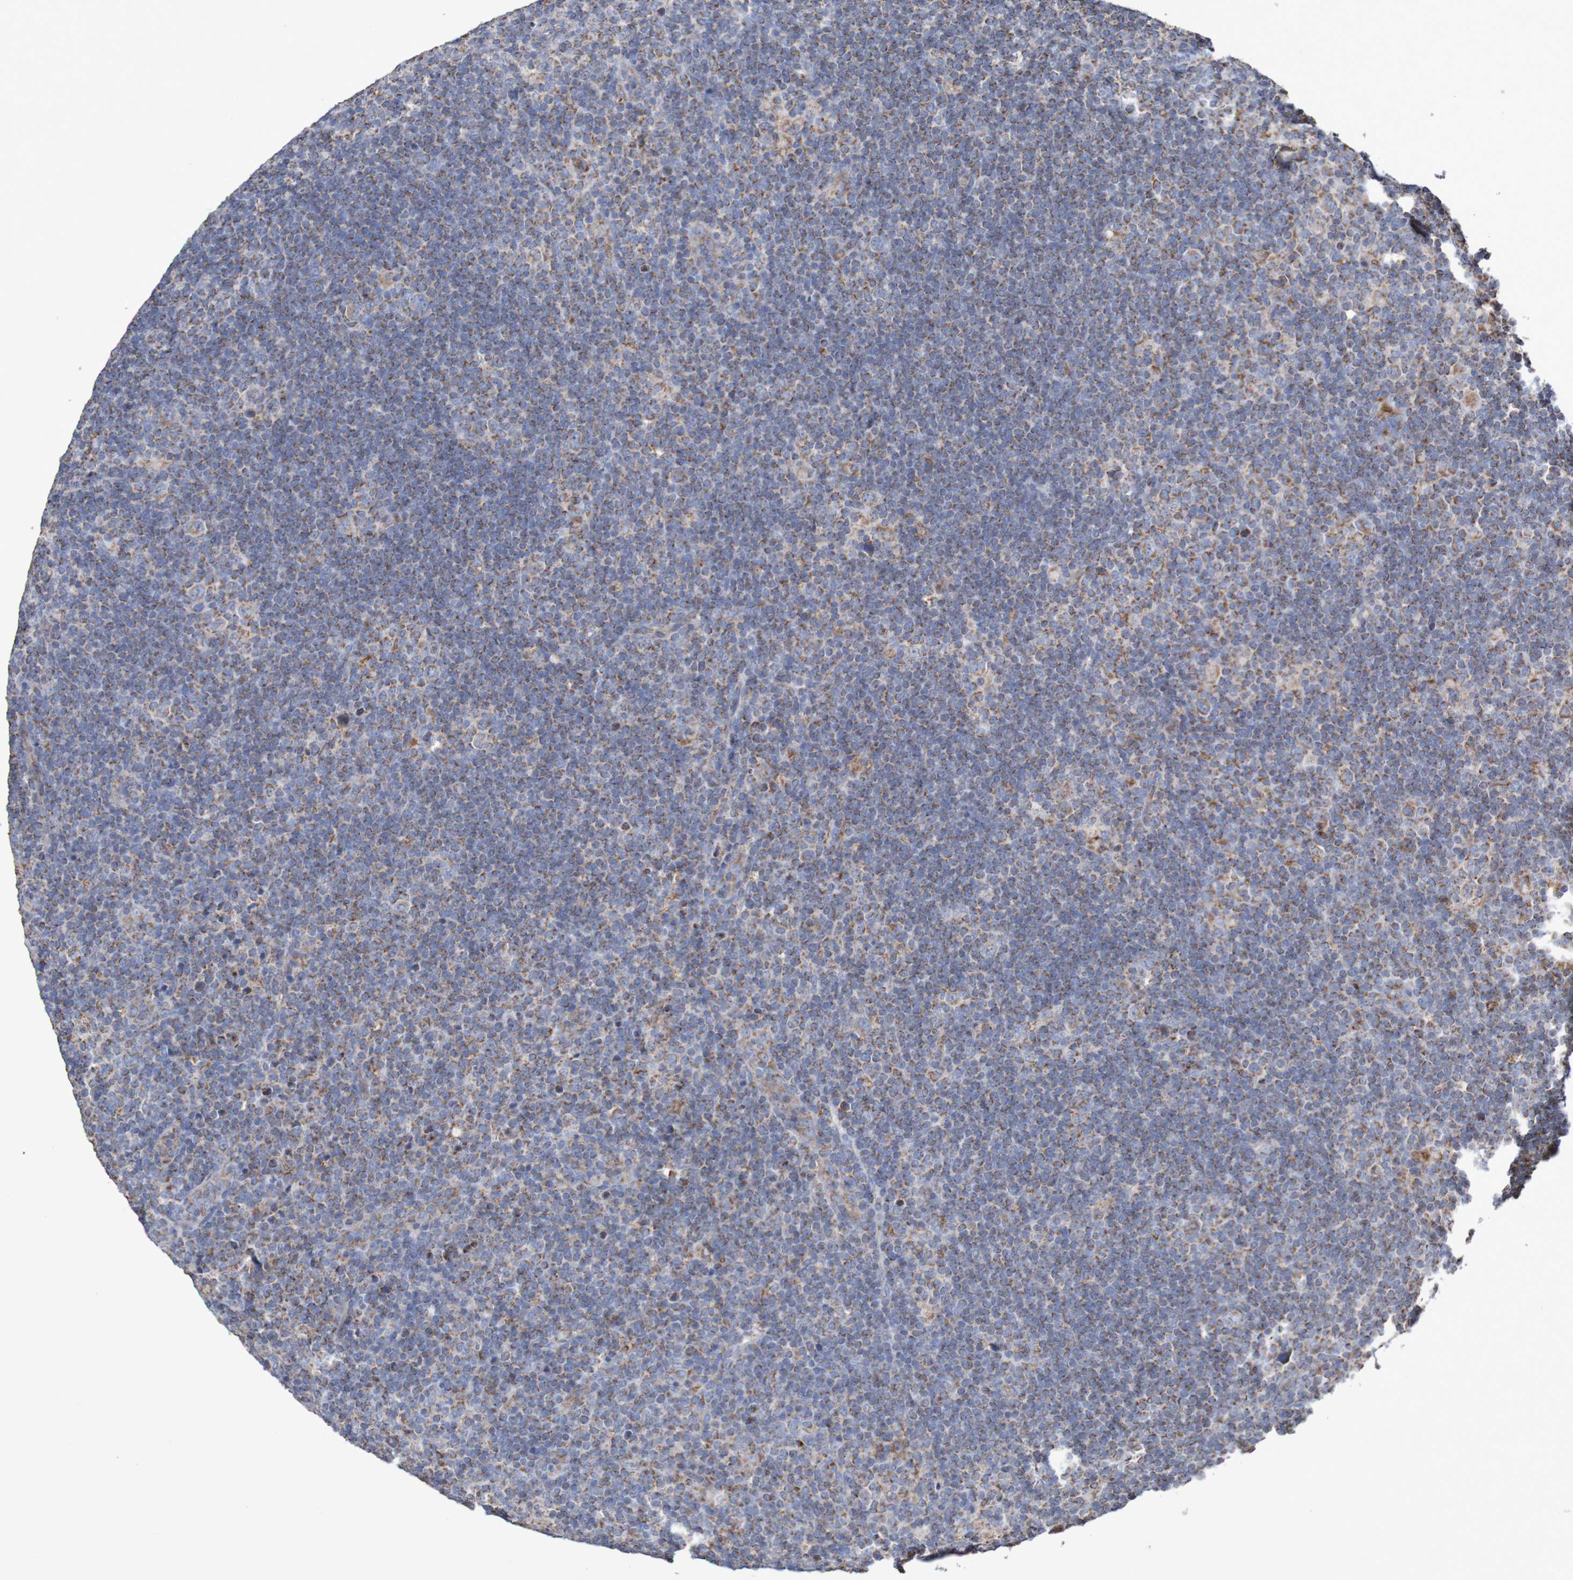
{"staining": {"intensity": "moderate", "quantity": "25%-75%", "location": "cytoplasmic/membranous"}, "tissue": "lymphoma", "cell_type": "Tumor cells", "image_type": "cancer", "snomed": [{"axis": "morphology", "description": "Hodgkin's disease, NOS"}, {"axis": "topography", "description": "Lymph node"}], "caption": "This is a micrograph of immunohistochemistry (IHC) staining of lymphoma, which shows moderate expression in the cytoplasmic/membranous of tumor cells.", "gene": "MMEL1", "patient": {"sex": "female", "age": 57}}